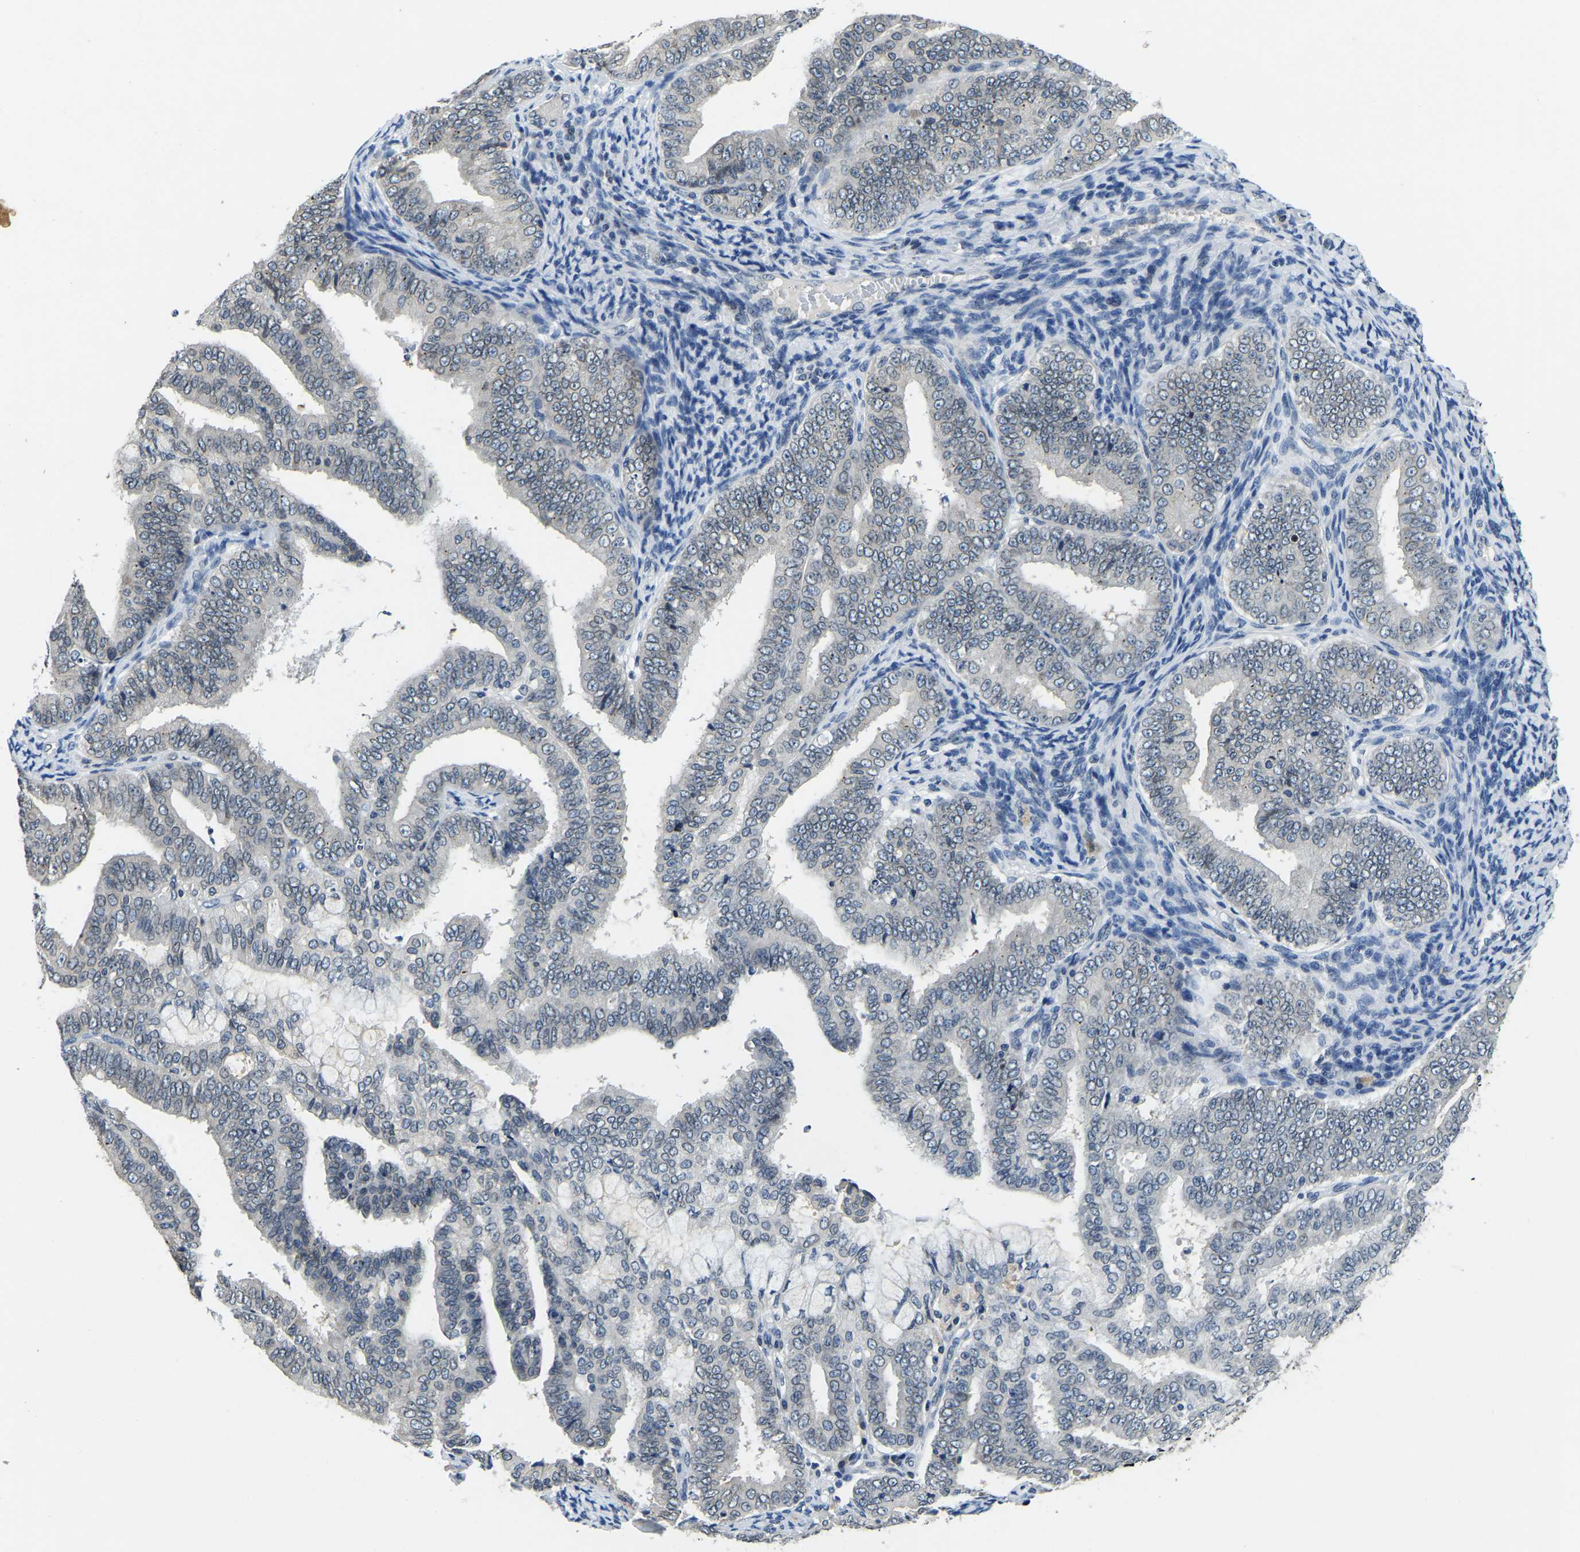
{"staining": {"intensity": "moderate", "quantity": "25%-75%", "location": "cytoplasmic/membranous,nuclear"}, "tissue": "endometrial cancer", "cell_type": "Tumor cells", "image_type": "cancer", "snomed": [{"axis": "morphology", "description": "Adenocarcinoma, NOS"}, {"axis": "topography", "description": "Endometrium"}], "caption": "Moderate cytoplasmic/membranous and nuclear staining for a protein is appreciated in approximately 25%-75% of tumor cells of endometrial cancer using immunohistochemistry (IHC).", "gene": "RANBP2", "patient": {"sex": "female", "age": 63}}